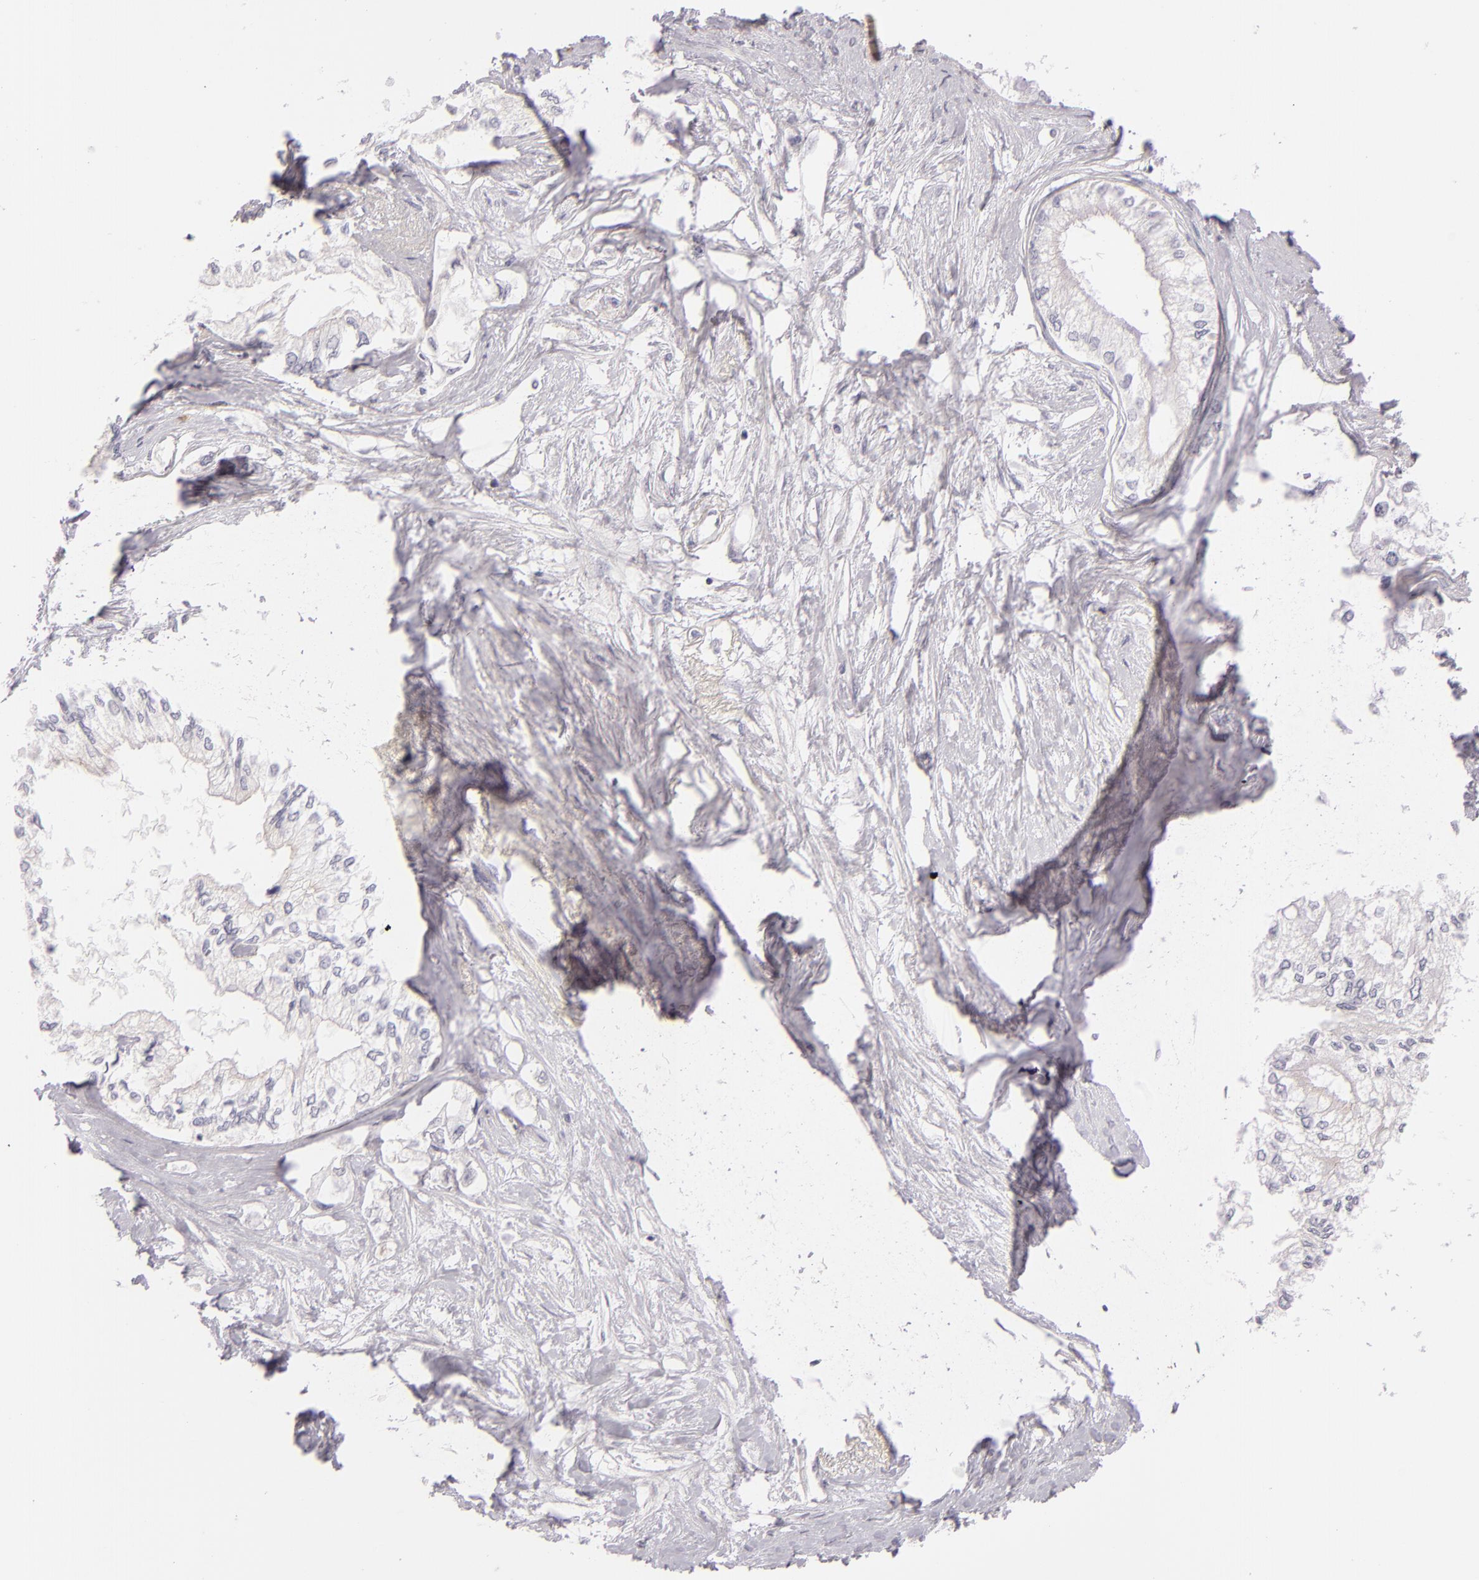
{"staining": {"intensity": "negative", "quantity": "none", "location": "none"}, "tissue": "pancreatic cancer", "cell_type": "Tumor cells", "image_type": "cancer", "snomed": [{"axis": "morphology", "description": "Adenocarcinoma, NOS"}, {"axis": "topography", "description": "Pancreas"}], "caption": "Tumor cells show no significant protein expression in pancreatic cancer (adenocarcinoma). Nuclei are stained in blue.", "gene": "FAM181A", "patient": {"sex": "male", "age": 79}}